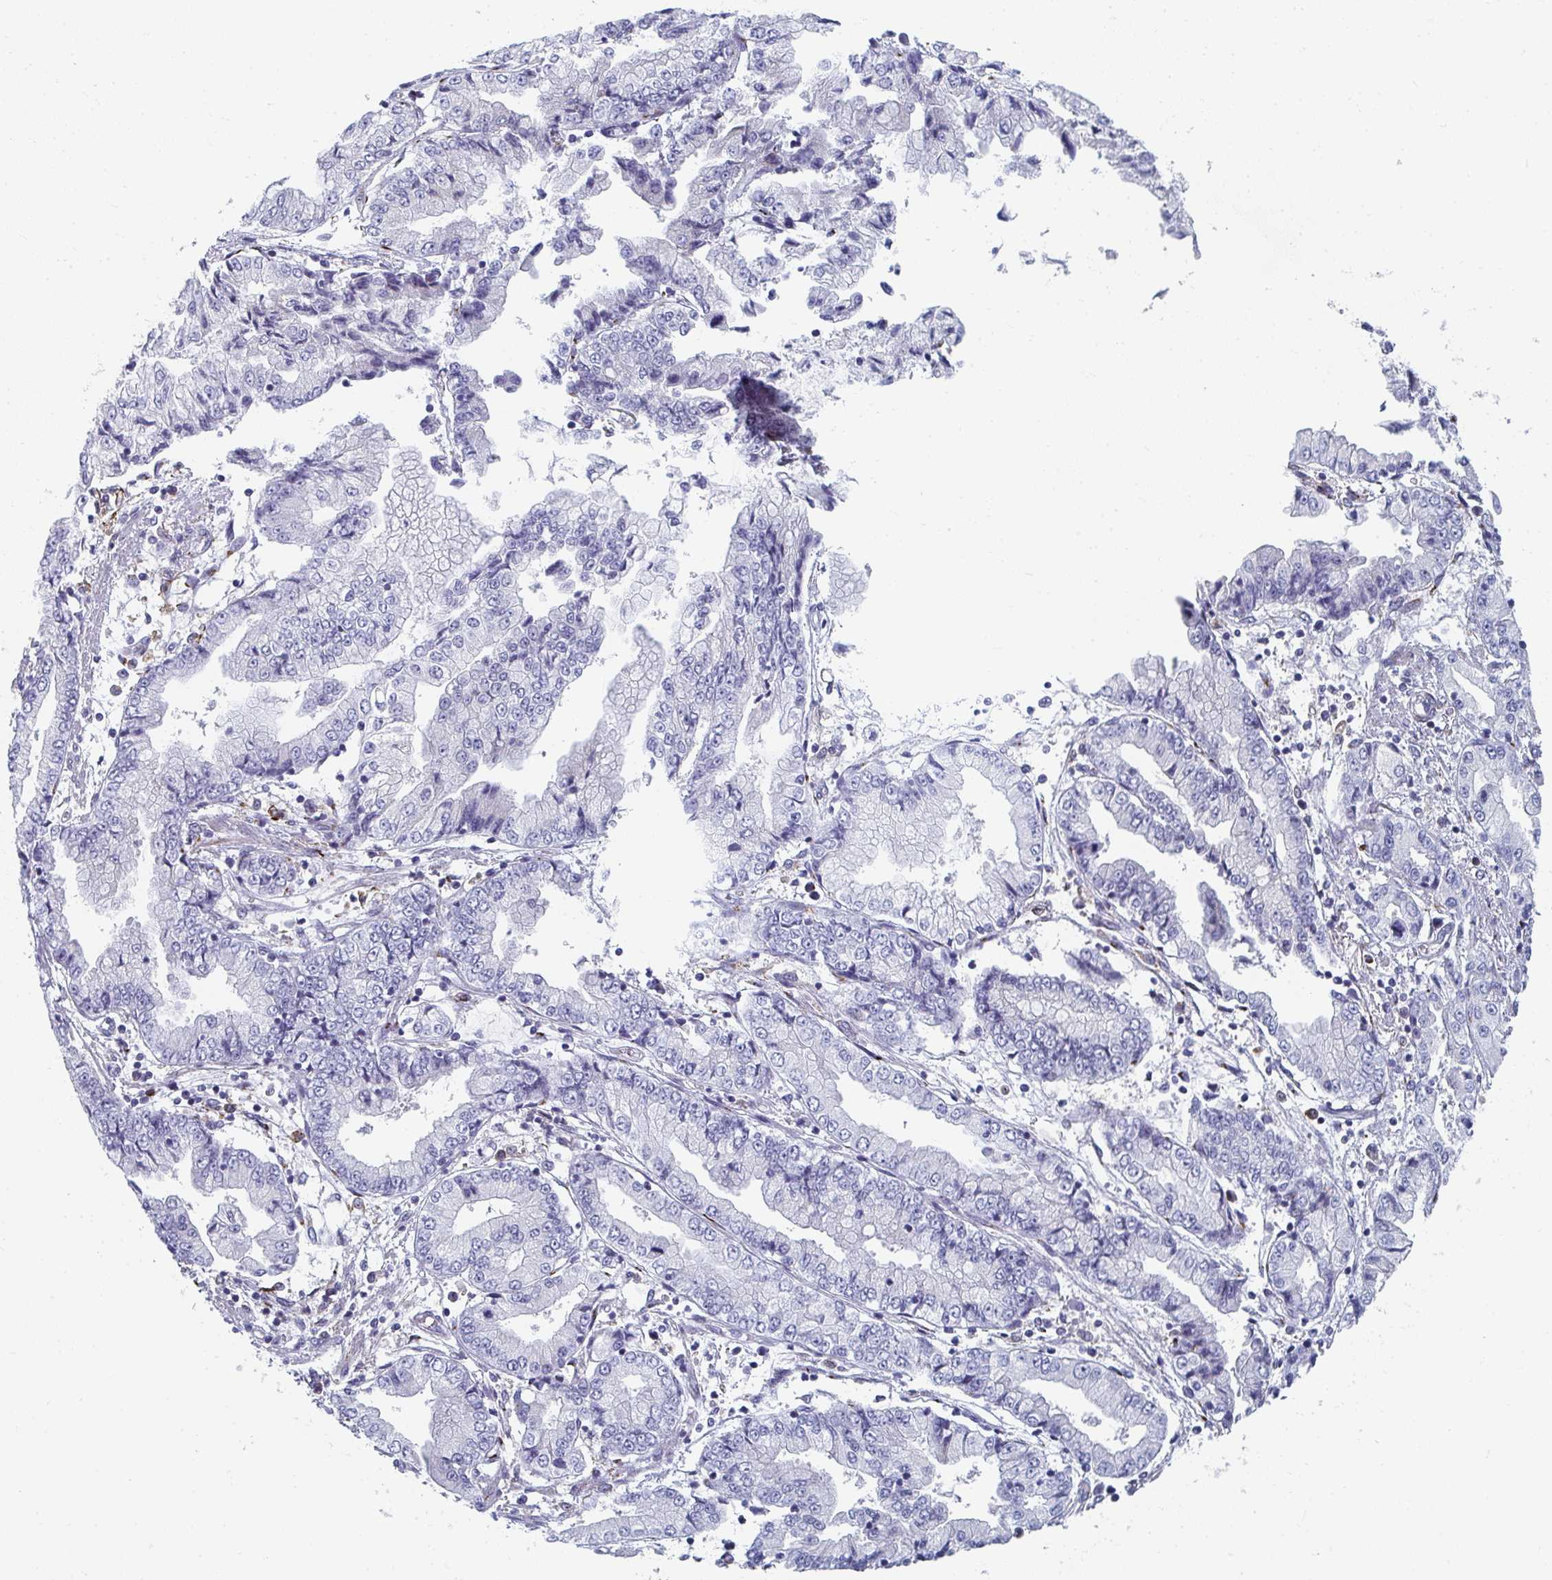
{"staining": {"intensity": "negative", "quantity": "none", "location": "none"}, "tissue": "stomach cancer", "cell_type": "Tumor cells", "image_type": "cancer", "snomed": [{"axis": "morphology", "description": "Adenocarcinoma, NOS"}, {"axis": "topography", "description": "Stomach, upper"}], "caption": "Adenocarcinoma (stomach) stained for a protein using IHC demonstrates no positivity tumor cells.", "gene": "PSMG1", "patient": {"sex": "female", "age": 74}}